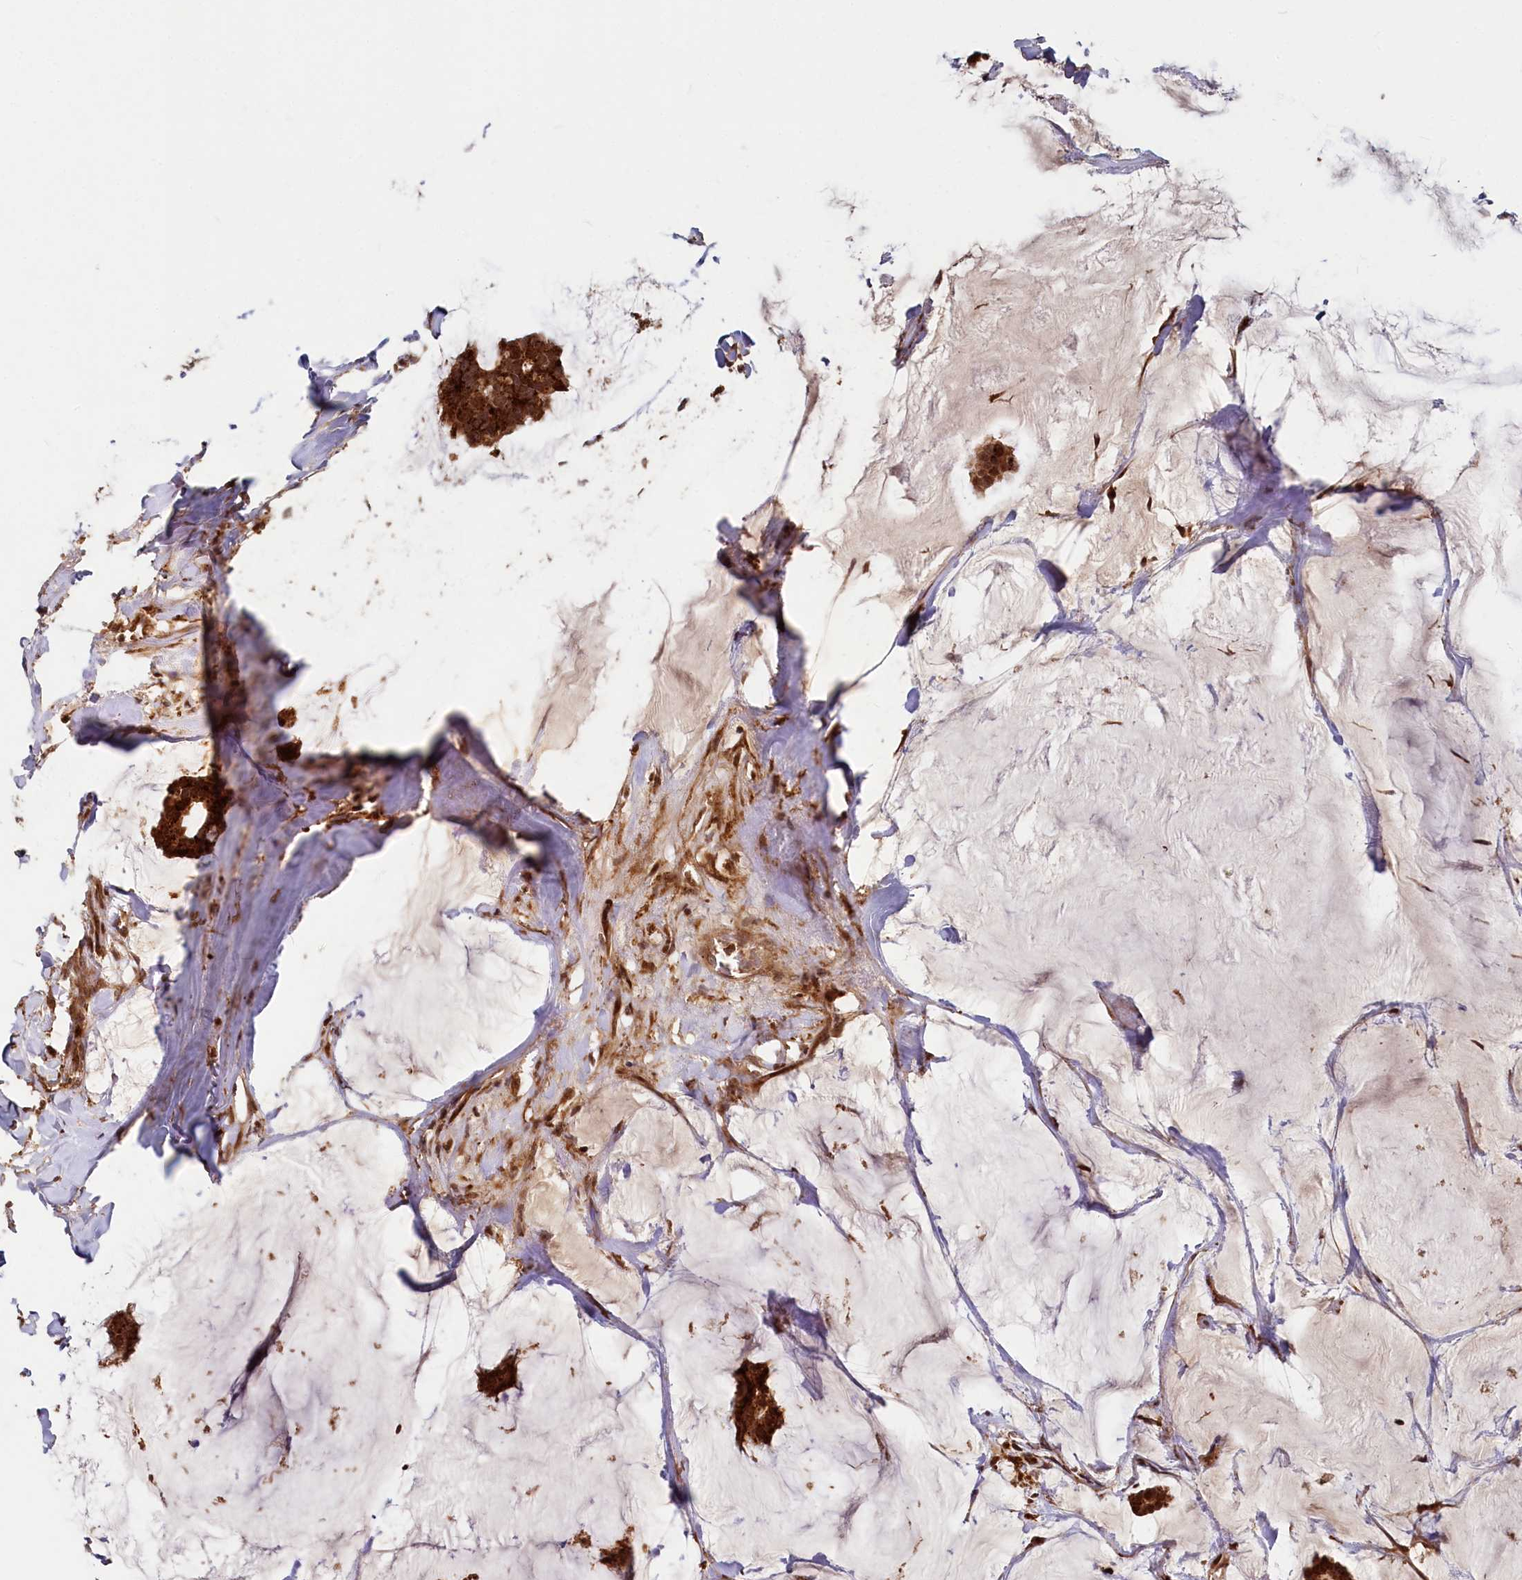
{"staining": {"intensity": "strong", "quantity": ">75%", "location": "cytoplasmic/membranous,nuclear"}, "tissue": "breast cancer", "cell_type": "Tumor cells", "image_type": "cancer", "snomed": [{"axis": "morphology", "description": "Duct carcinoma"}, {"axis": "topography", "description": "Breast"}], "caption": "Strong cytoplasmic/membranous and nuclear protein expression is present in approximately >75% of tumor cells in breast cancer (intraductal carcinoma). The staining was performed using DAB (3,3'-diaminobenzidine) to visualize the protein expression in brown, while the nuclei were stained in blue with hematoxylin (Magnification: 20x).", "gene": "TRIM23", "patient": {"sex": "female", "age": 93}}